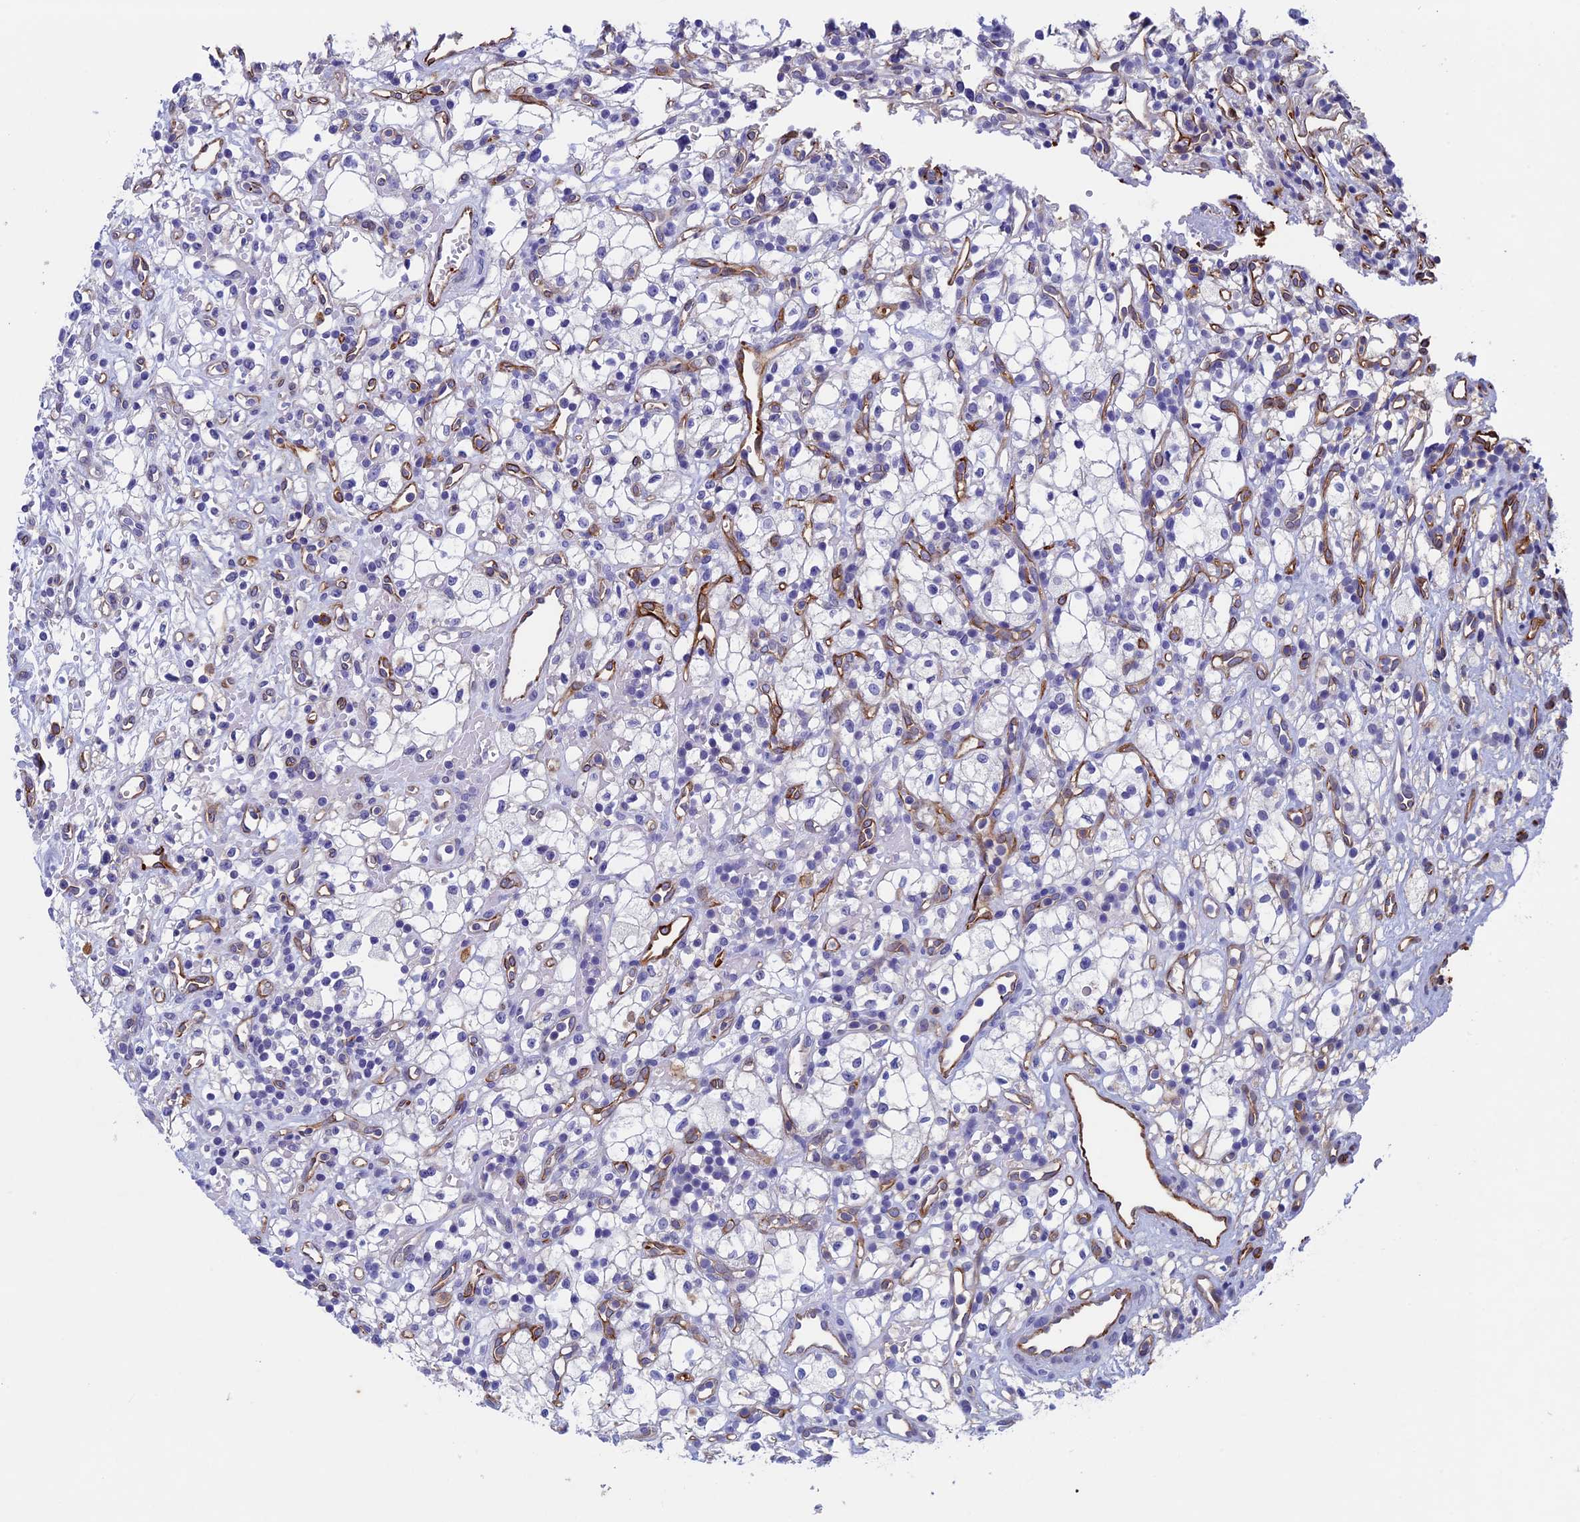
{"staining": {"intensity": "negative", "quantity": "none", "location": "none"}, "tissue": "renal cancer", "cell_type": "Tumor cells", "image_type": "cancer", "snomed": [{"axis": "morphology", "description": "Adenocarcinoma, NOS"}, {"axis": "topography", "description": "Kidney"}], "caption": "Protein analysis of adenocarcinoma (renal) reveals no significant staining in tumor cells.", "gene": "INSYN1", "patient": {"sex": "male", "age": 59}}